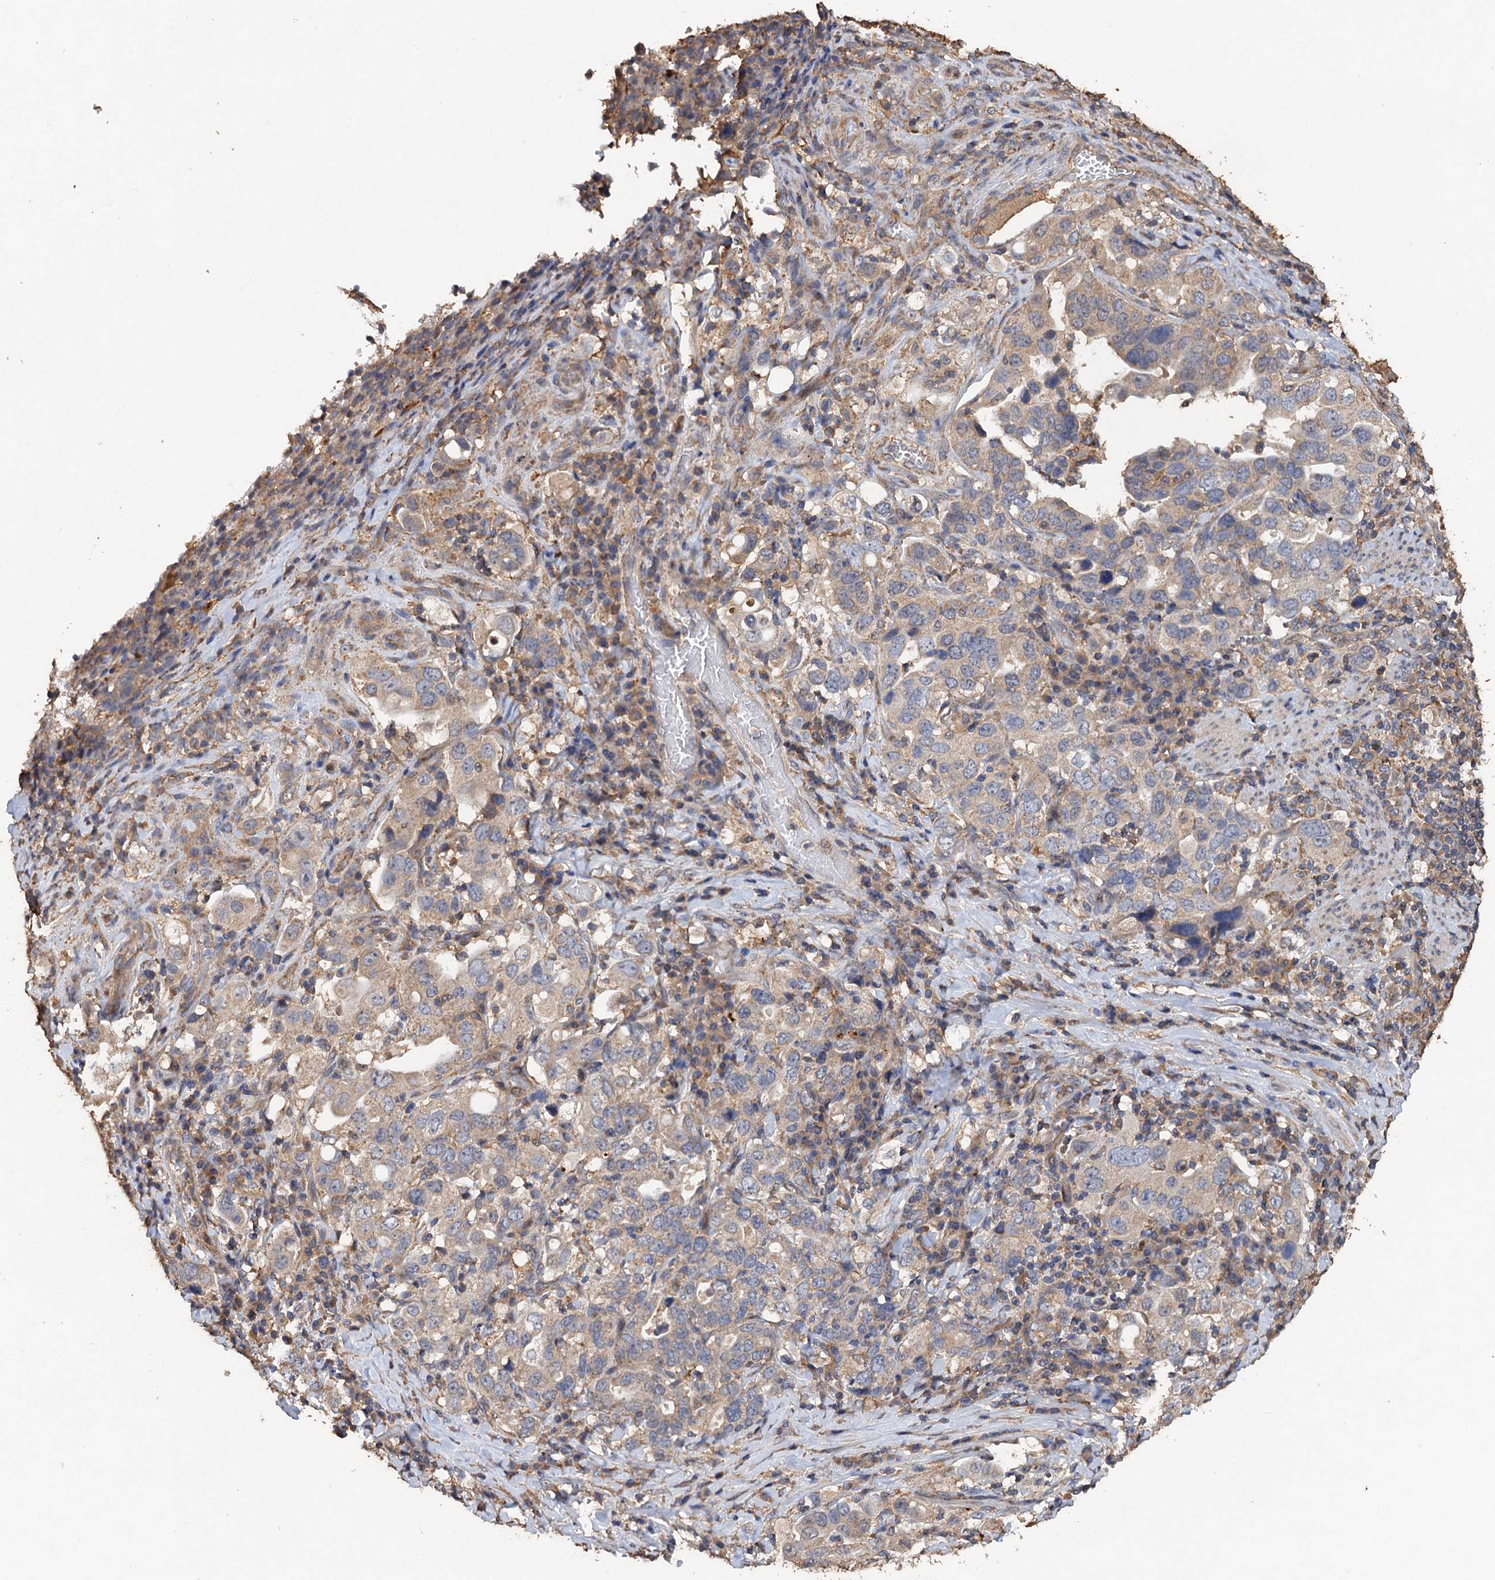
{"staining": {"intensity": "weak", "quantity": "25%-75%", "location": "cytoplasmic/membranous"}, "tissue": "stomach cancer", "cell_type": "Tumor cells", "image_type": "cancer", "snomed": [{"axis": "morphology", "description": "Adenocarcinoma, NOS"}, {"axis": "topography", "description": "Stomach, upper"}], "caption": "Brown immunohistochemical staining in adenocarcinoma (stomach) shows weak cytoplasmic/membranous positivity in approximately 25%-75% of tumor cells. The protein of interest is shown in brown color, while the nuclei are stained blue.", "gene": "SCUBE3", "patient": {"sex": "male", "age": 62}}